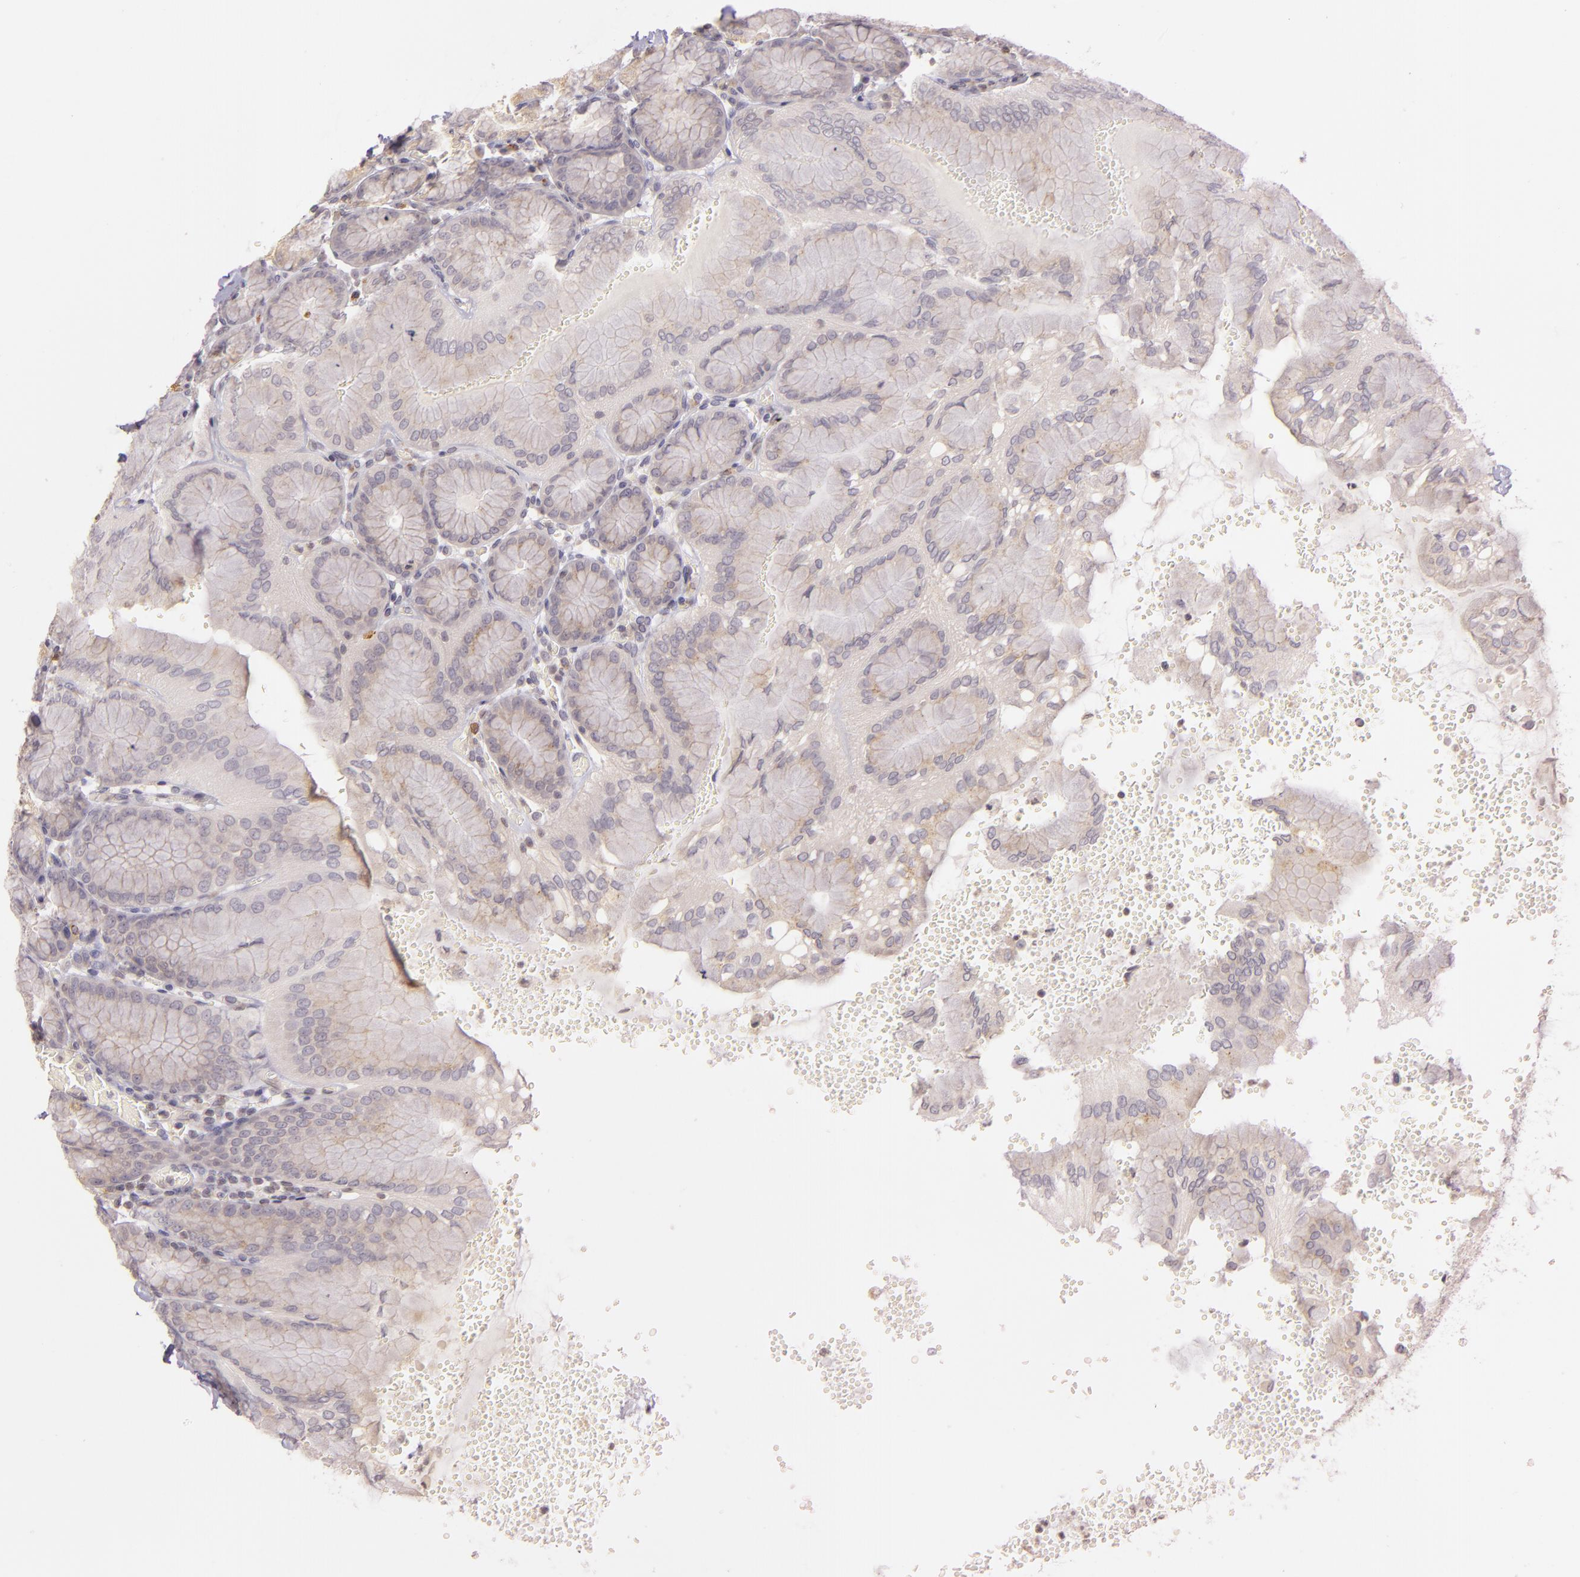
{"staining": {"intensity": "weak", "quantity": "25%-75%", "location": "cytoplasmic/membranous"}, "tissue": "stomach", "cell_type": "Glandular cells", "image_type": "normal", "snomed": [{"axis": "morphology", "description": "Normal tissue, NOS"}, {"axis": "topography", "description": "Stomach, upper"}, {"axis": "topography", "description": "Stomach"}], "caption": "Protein staining of unremarkable stomach reveals weak cytoplasmic/membranous expression in approximately 25%-75% of glandular cells. The protein is shown in brown color, while the nuclei are stained blue.", "gene": "LGMN", "patient": {"sex": "male", "age": 76}}